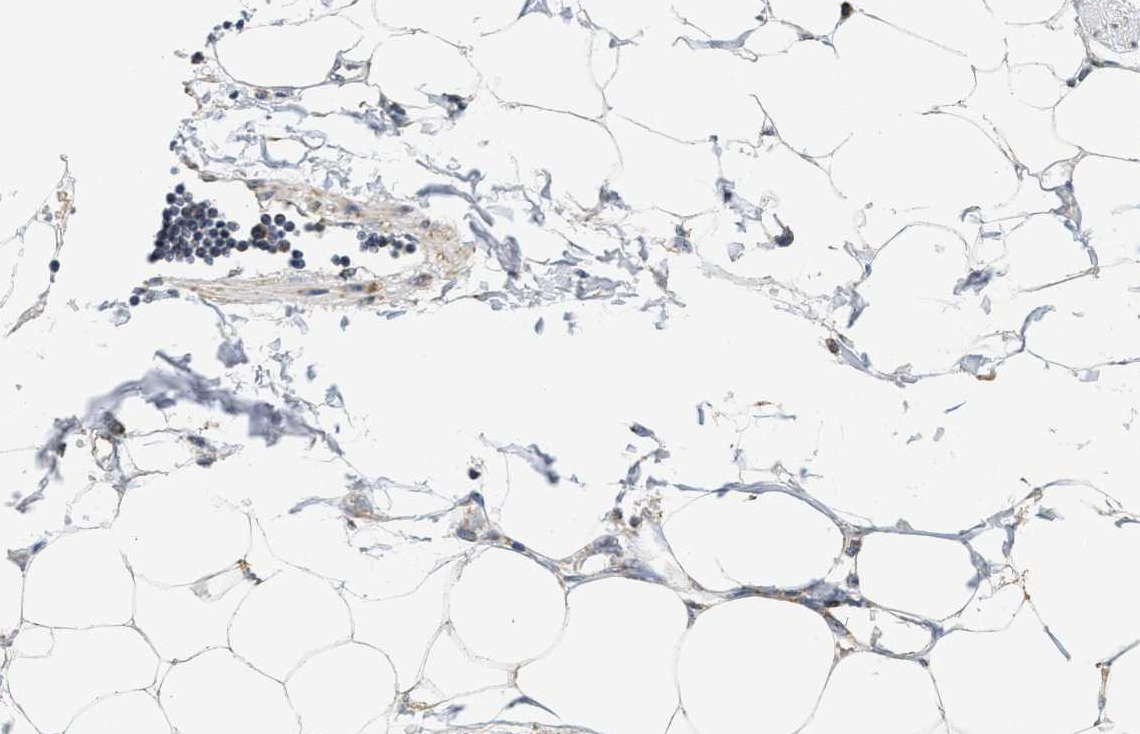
{"staining": {"intensity": "weak", "quantity": ">75%", "location": "cytoplasmic/membranous"}, "tissue": "adipose tissue", "cell_type": "Adipocytes", "image_type": "normal", "snomed": [{"axis": "morphology", "description": "Normal tissue, NOS"}, {"axis": "morphology", "description": "Adenocarcinoma, NOS"}, {"axis": "topography", "description": "Colon"}, {"axis": "topography", "description": "Peripheral nerve tissue"}], "caption": "A brown stain highlights weak cytoplasmic/membranous positivity of a protein in adipocytes of normal adipose tissue. (IHC, brightfield microscopy, high magnification).", "gene": "GIGYF1", "patient": {"sex": "male", "age": 14}}